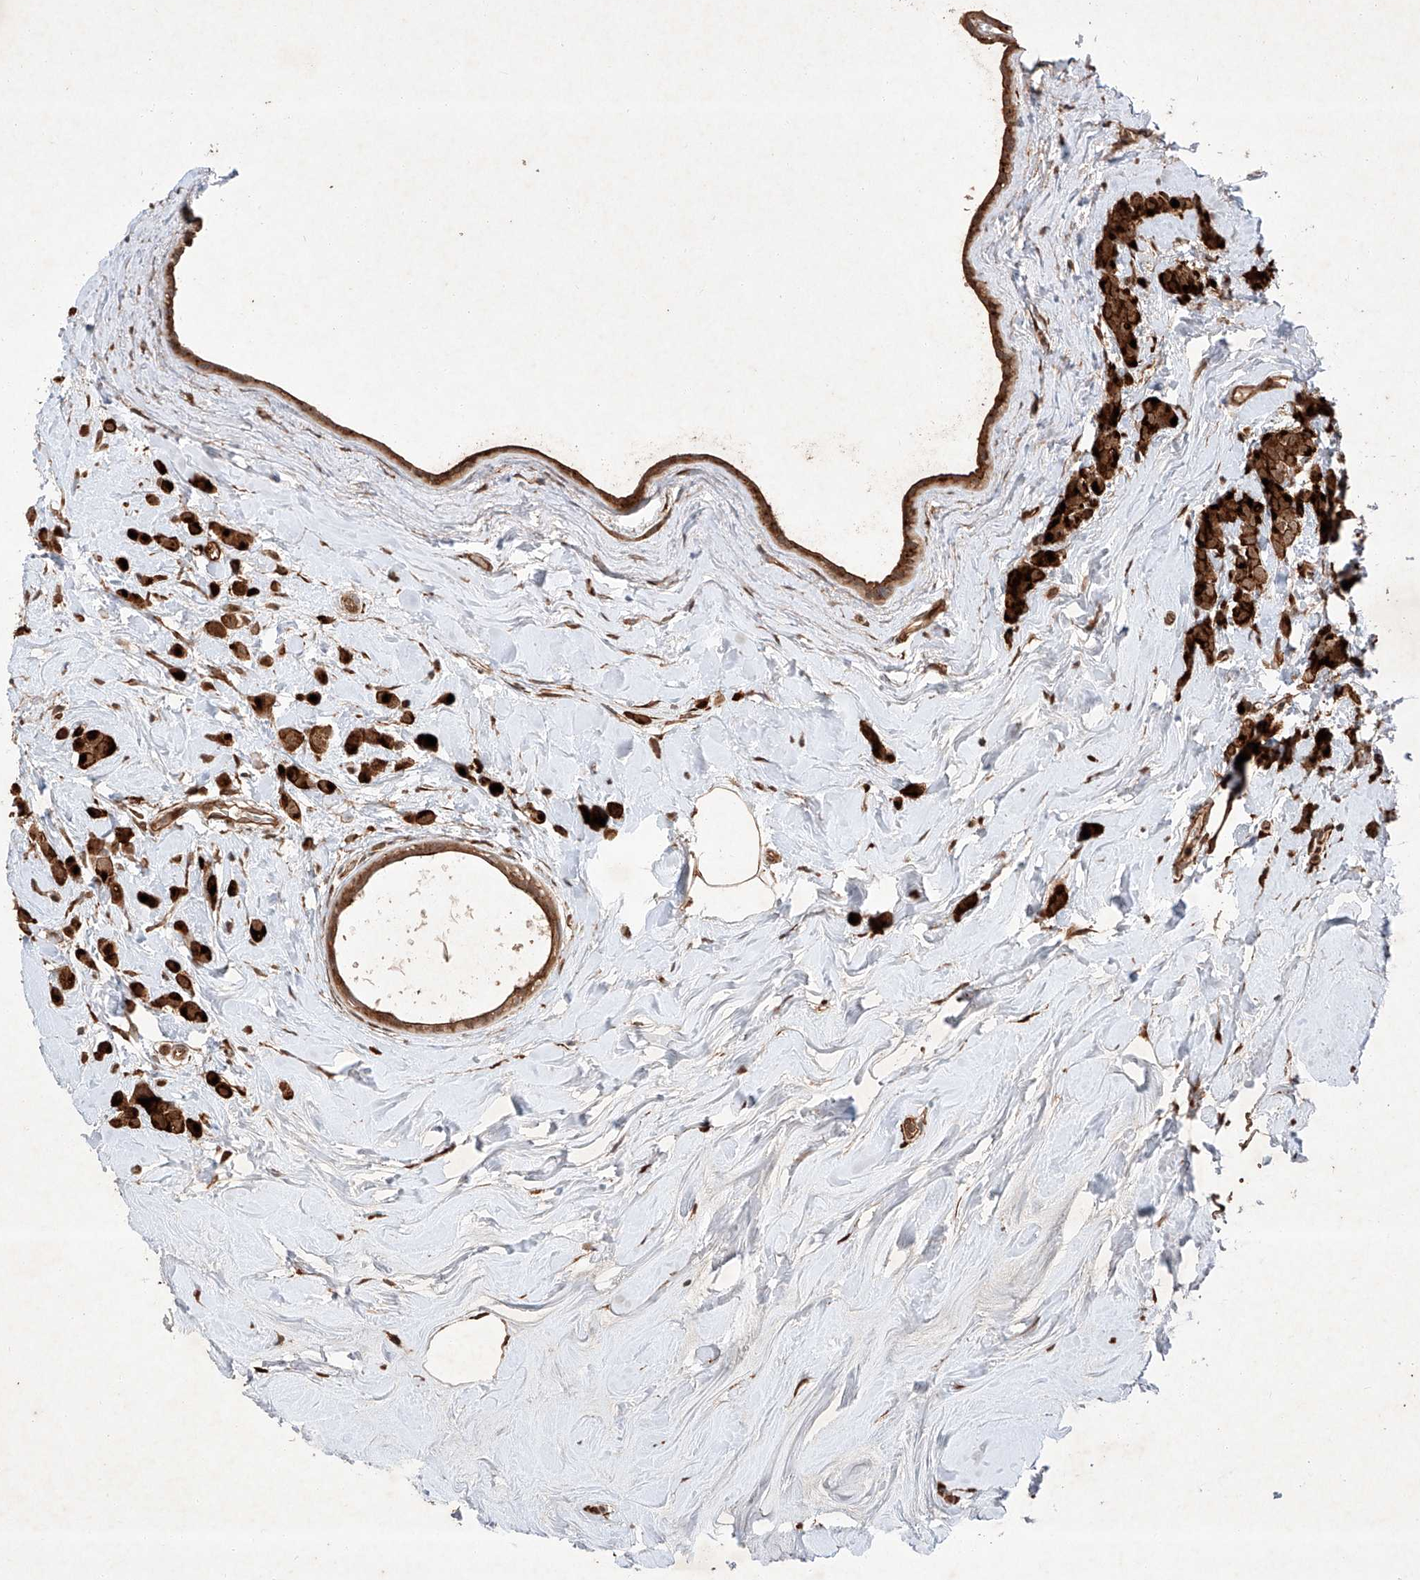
{"staining": {"intensity": "strong", "quantity": ">75%", "location": "cytoplasmic/membranous,nuclear"}, "tissue": "breast cancer", "cell_type": "Tumor cells", "image_type": "cancer", "snomed": [{"axis": "morphology", "description": "Lobular carcinoma"}, {"axis": "topography", "description": "Breast"}], "caption": "The immunohistochemical stain highlights strong cytoplasmic/membranous and nuclear staining in tumor cells of breast lobular carcinoma tissue.", "gene": "ZFP28", "patient": {"sex": "female", "age": 47}}